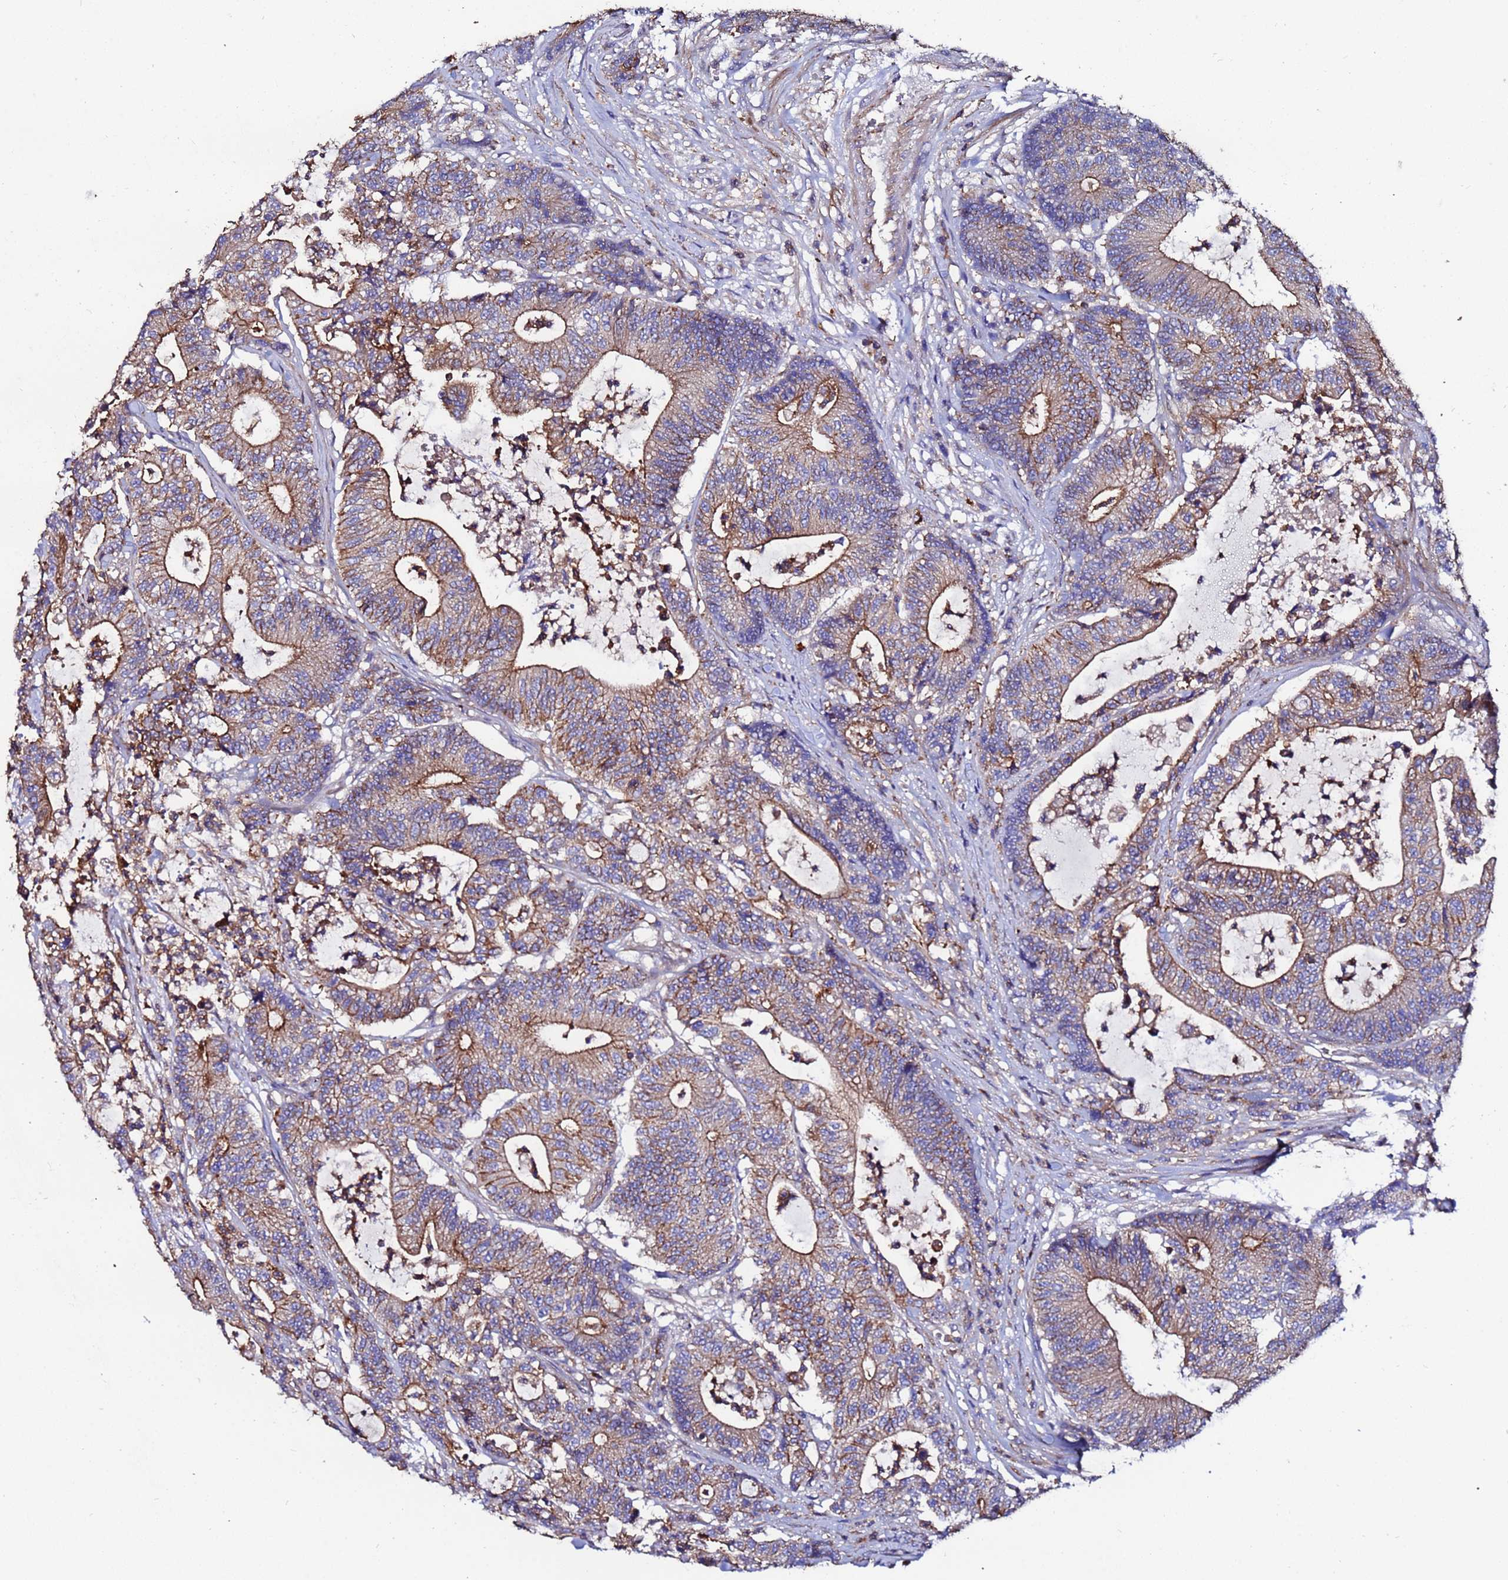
{"staining": {"intensity": "moderate", "quantity": "25%-75%", "location": "cytoplasmic/membranous"}, "tissue": "colorectal cancer", "cell_type": "Tumor cells", "image_type": "cancer", "snomed": [{"axis": "morphology", "description": "Adenocarcinoma, NOS"}, {"axis": "topography", "description": "Colon"}], "caption": "An image showing moderate cytoplasmic/membranous staining in approximately 25%-75% of tumor cells in colorectal adenocarcinoma, as visualized by brown immunohistochemical staining.", "gene": "POTEE", "patient": {"sex": "female", "age": 84}}